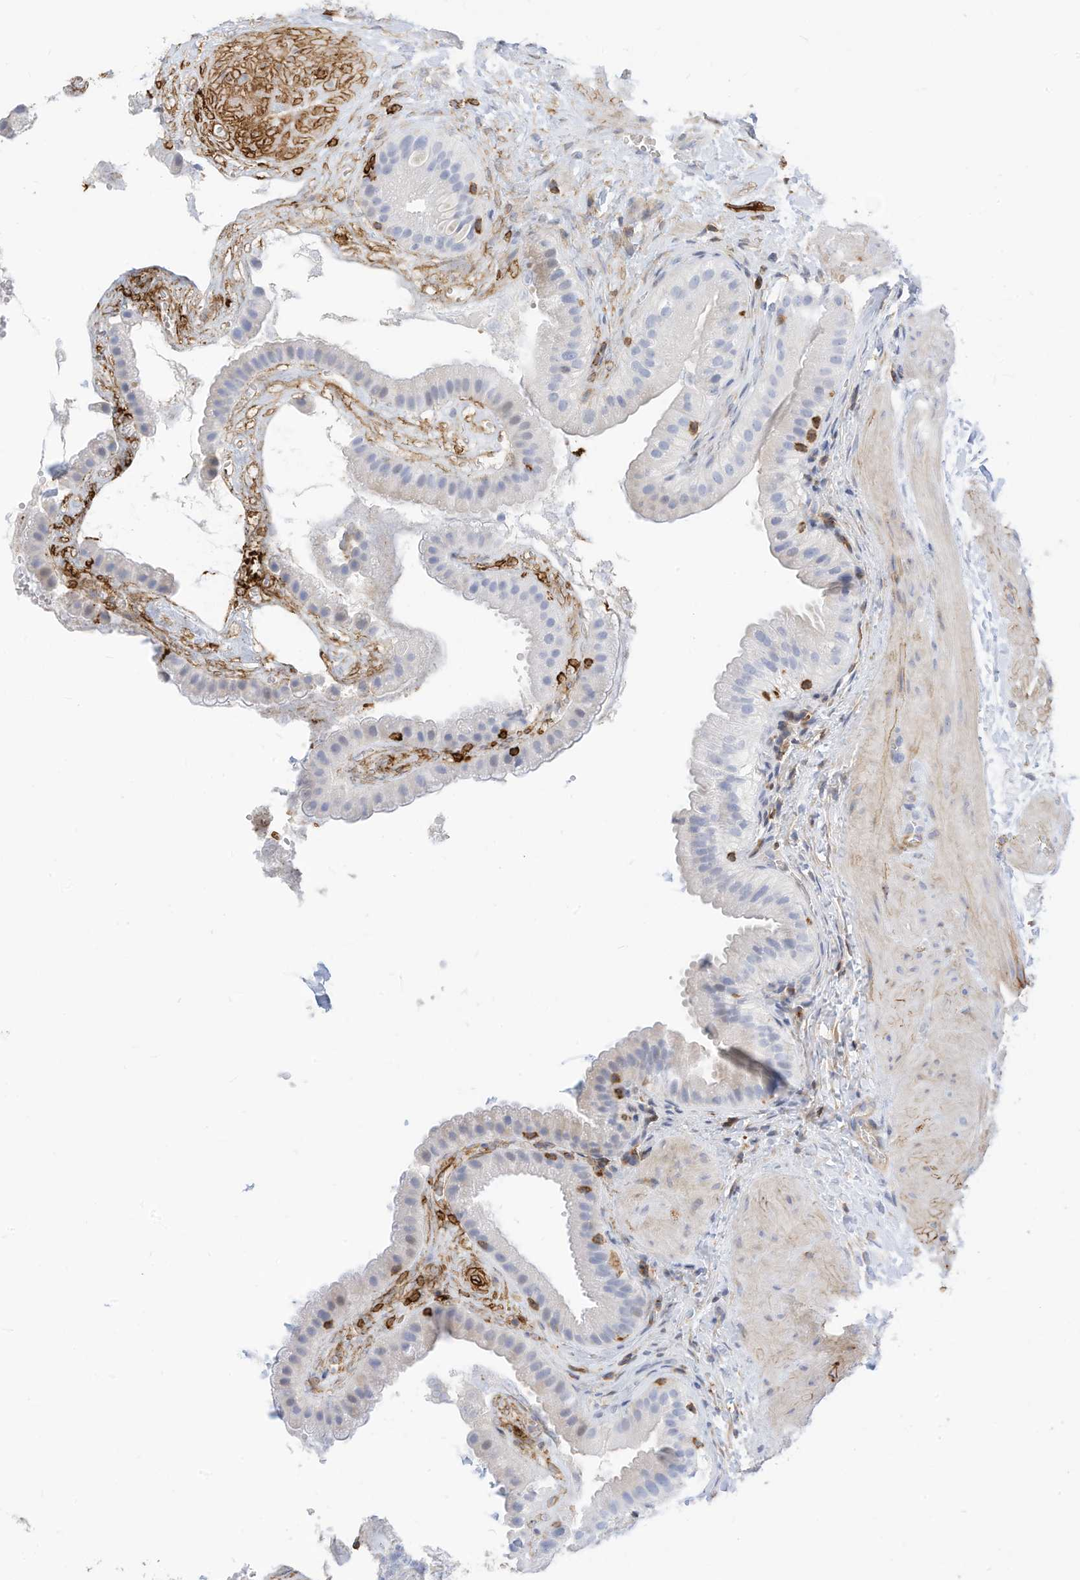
{"staining": {"intensity": "negative", "quantity": "none", "location": "none"}, "tissue": "gallbladder", "cell_type": "Glandular cells", "image_type": "normal", "snomed": [{"axis": "morphology", "description": "Normal tissue, NOS"}, {"axis": "topography", "description": "Gallbladder"}], "caption": "This is a photomicrograph of IHC staining of normal gallbladder, which shows no positivity in glandular cells.", "gene": "TXNDC9", "patient": {"sex": "male", "age": 55}}